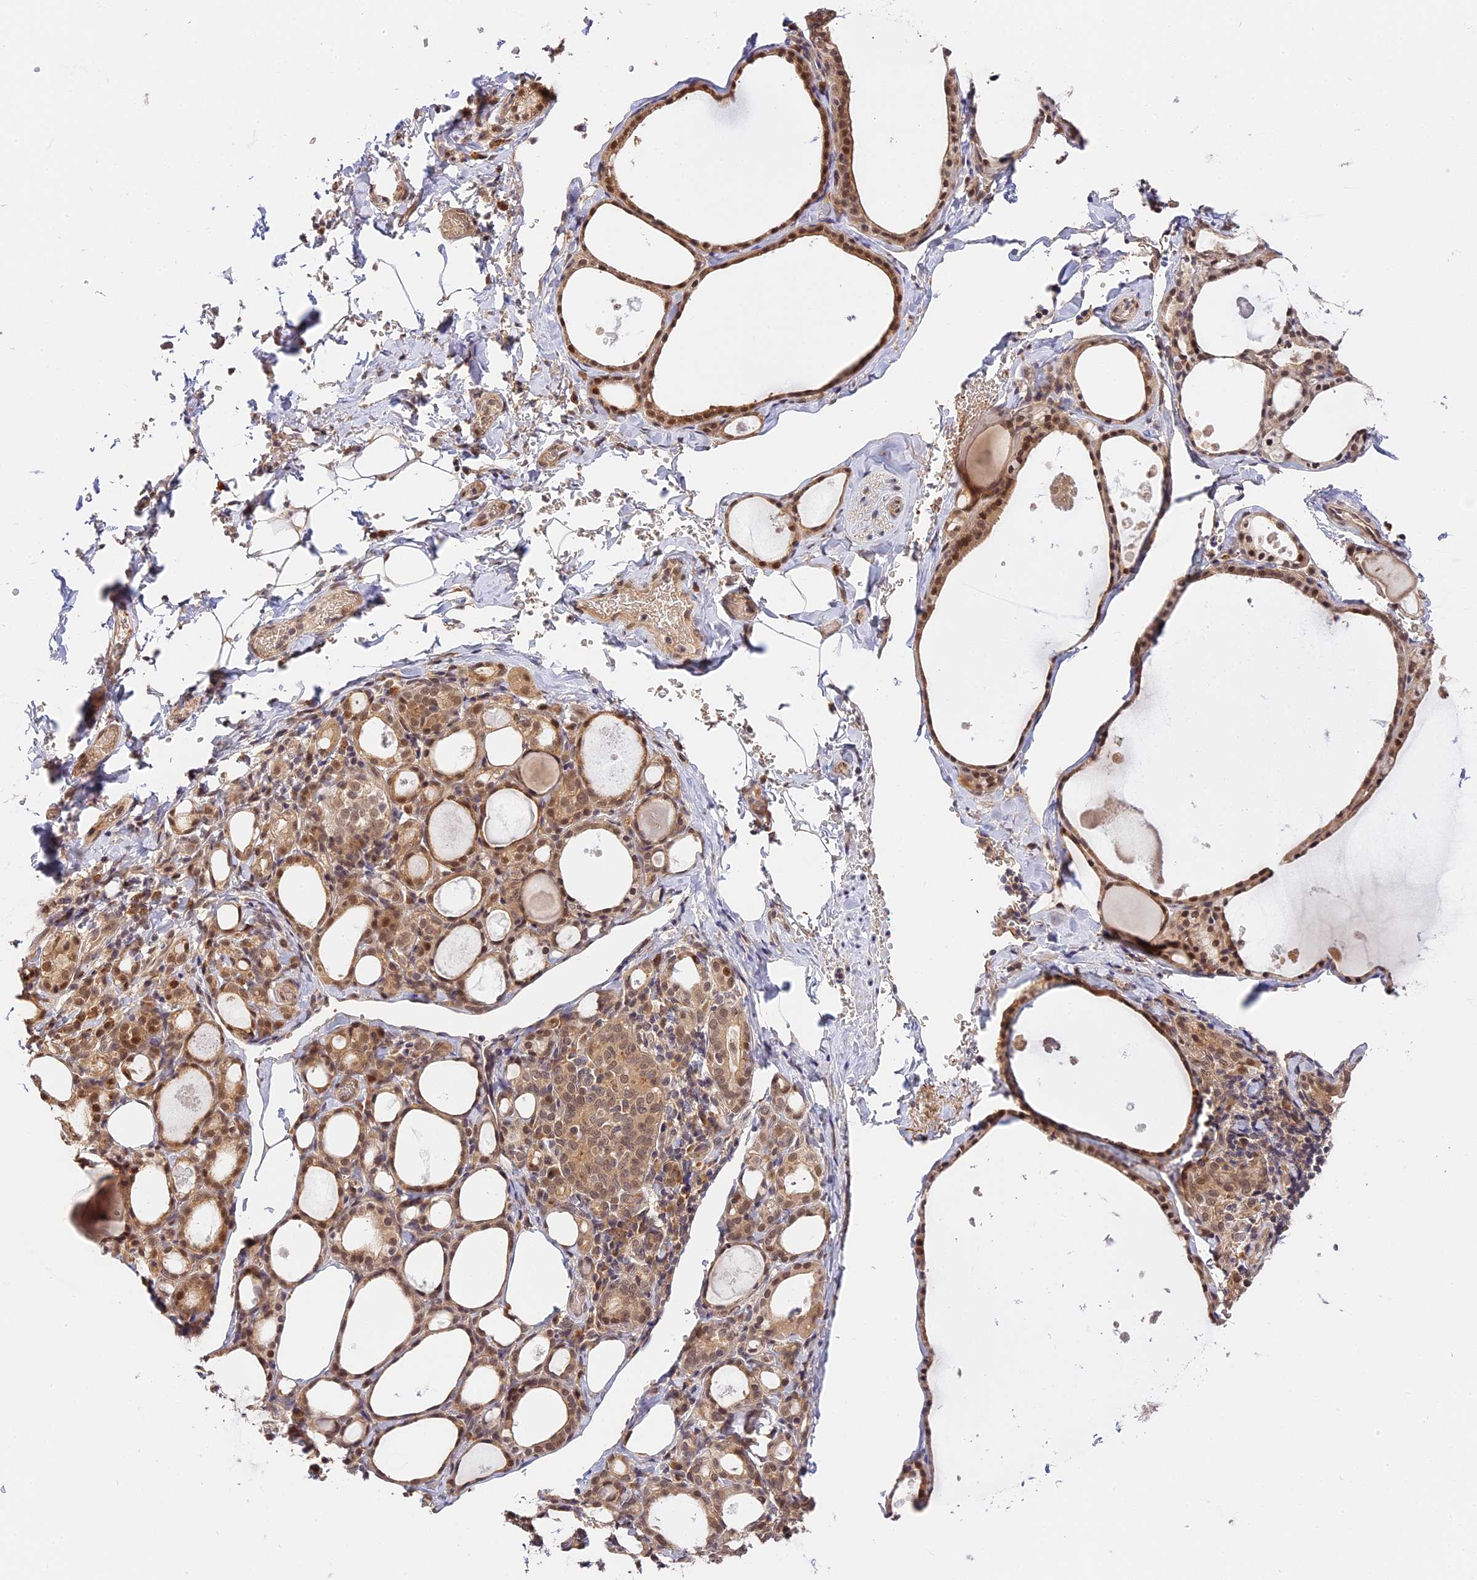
{"staining": {"intensity": "moderate", "quantity": ">75%", "location": "cytoplasmic/membranous,nuclear"}, "tissue": "thyroid gland", "cell_type": "Glandular cells", "image_type": "normal", "snomed": [{"axis": "morphology", "description": "Normal tissue, NOS"}, {"axis": "topography", "description": "Thyroid gland"}], "caption": "The histopathology image reveals immunohistochemical staining of benign thyroid gland. There is moderate cytoplasmic/membranous,nuclear expression is seen in approximately >75% of glandular cells.", "gene": "IMPACT", "patient": {"sex": "male", "age": 56}}